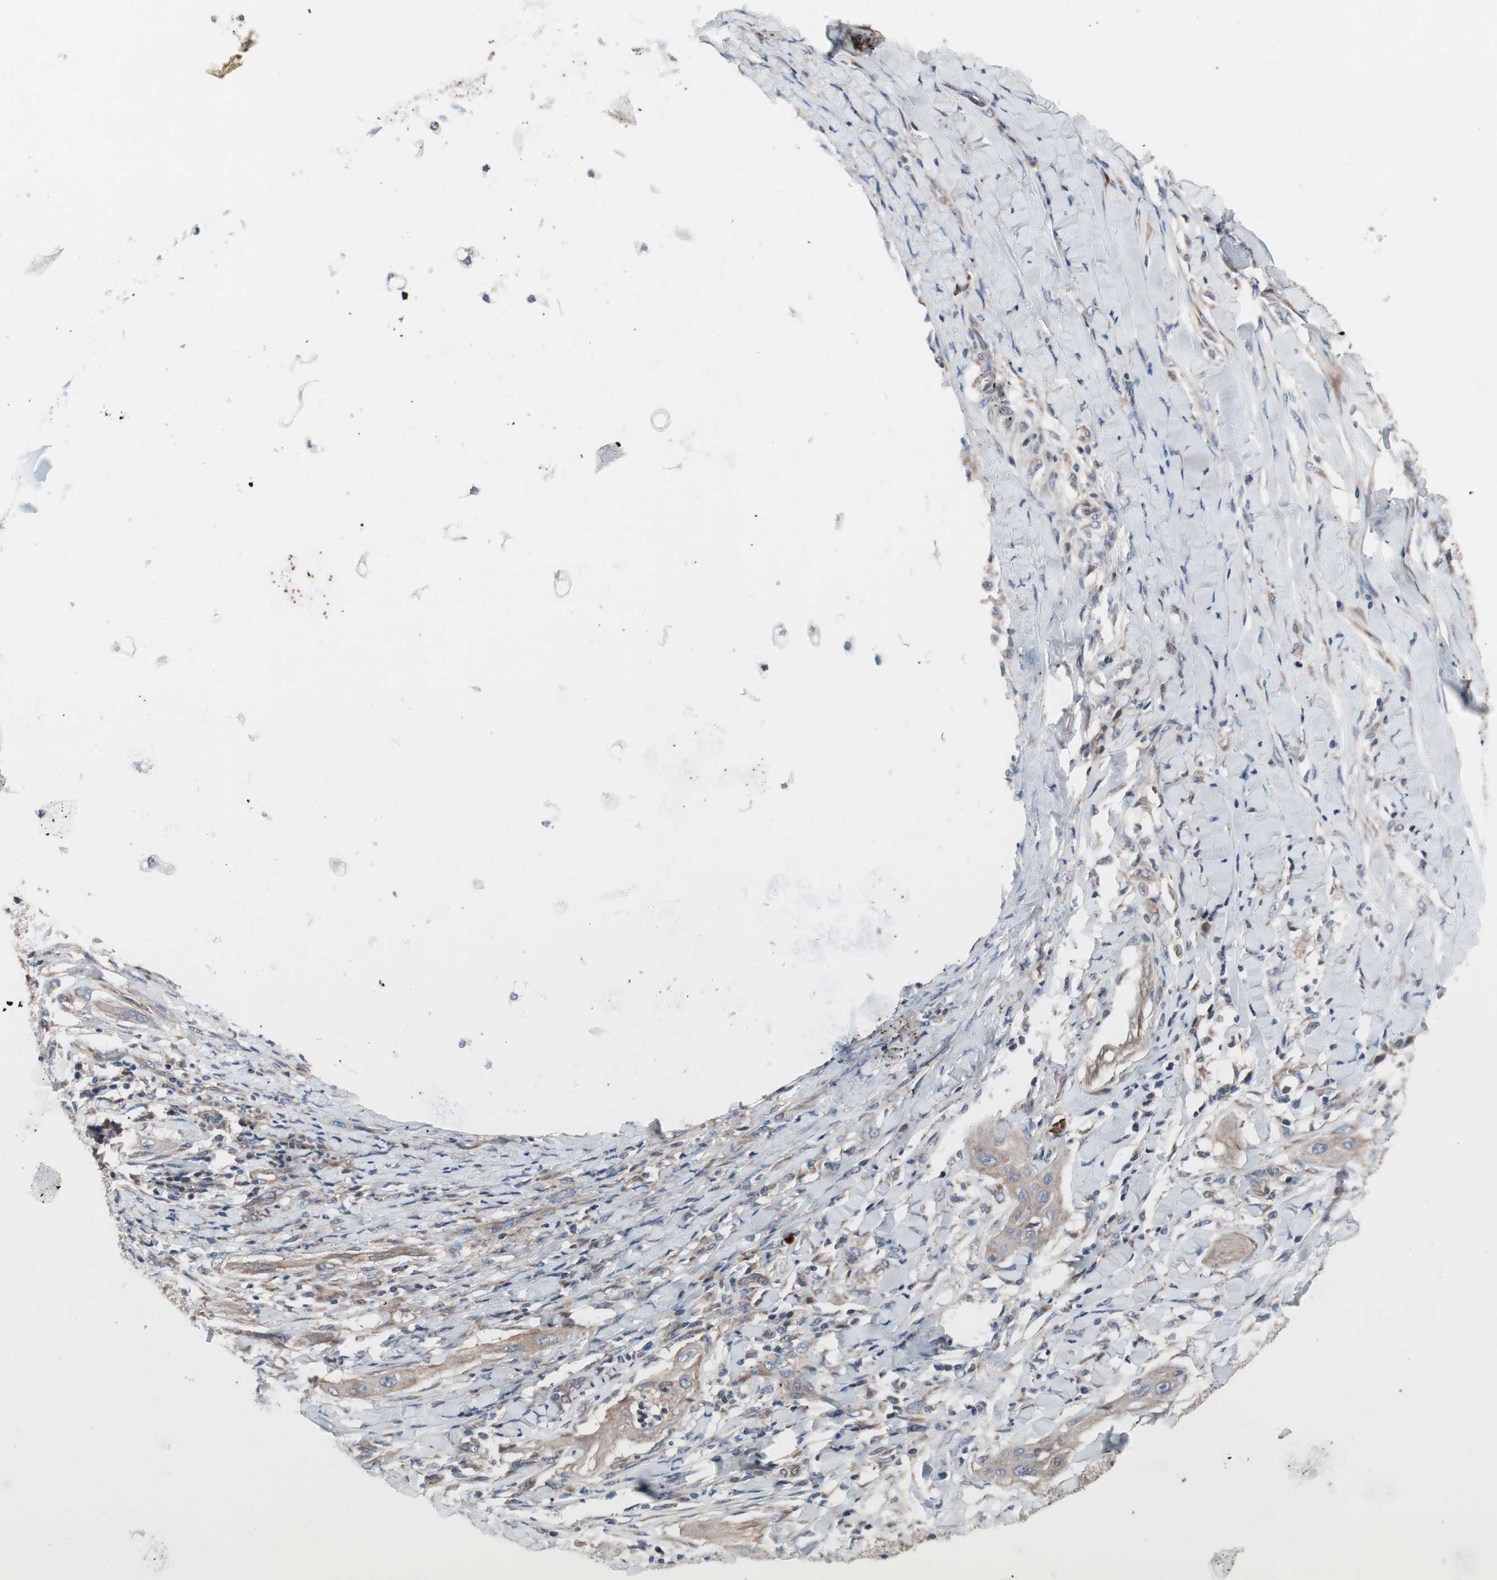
{"staining": {"intensity": "weak", "quantity": ">75%", "location": "cytoplasmic/membranous"}, "tissue": "lung cancer", "cell_type": "Tumor cells", "image_type": "cancer", "snomed": [{"axis": "morphology", "description": "Squamous cell carcinoma, NOS"}, {"axis": "topography", "description": "Lung"}], "caption": "Lung cancer was stained to show a protein in brown. There is low levels of weak cytoplasmic/membranous staining in approximately >75% of tumor cells.", "gene": "KANSL1", "patient": {"sex": "female", "age": 47}}